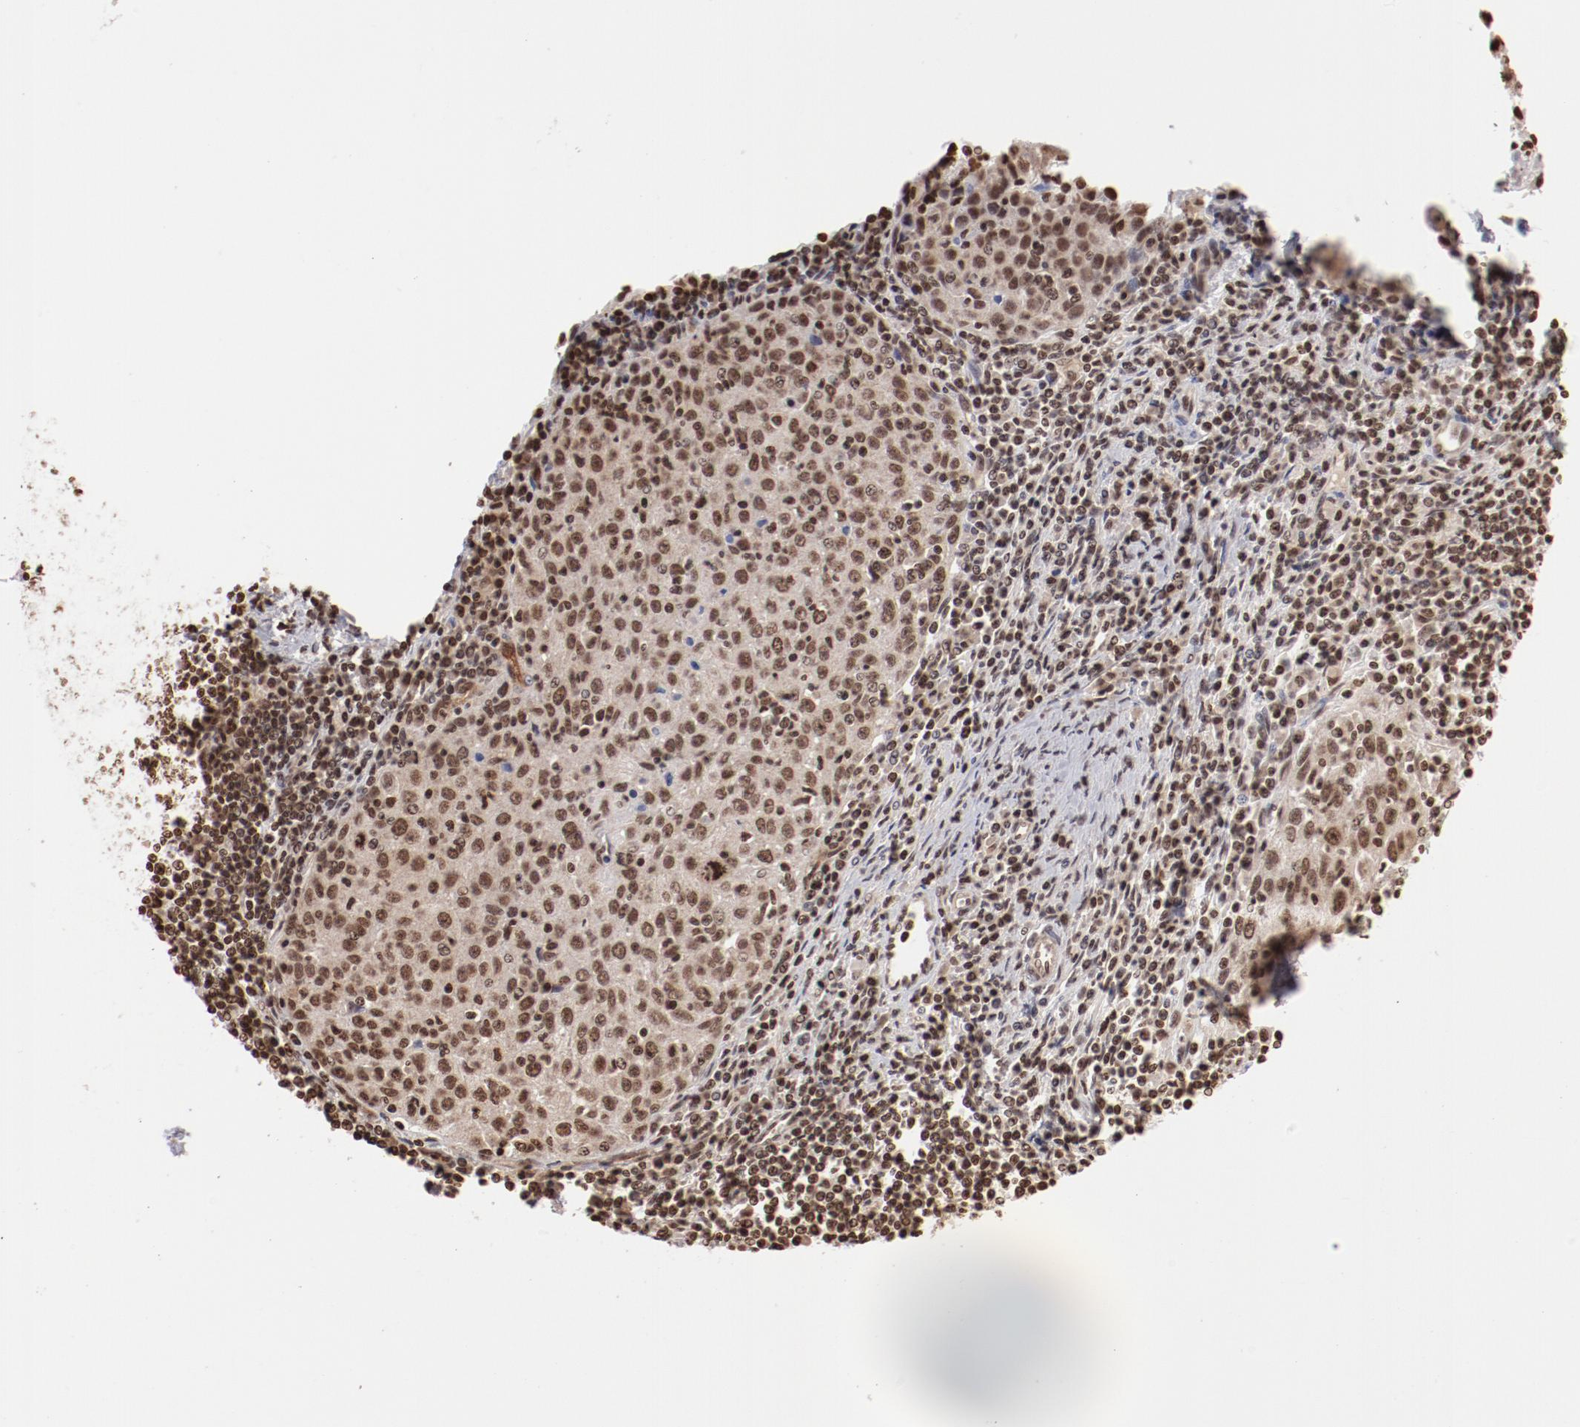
{"staining": {"intensity": "moderate", "quantity": ">75%", "location": "nuclear"}, "tissue": "cervical cancer", "cell_type": "Tumor cells", "image_type": "cancer", "snomed": [{"axis": "morphology", "description": "Squamous cell carcinoma, NOS"}, {"axis": "topography", "description": "Cervix"}], "caption": "Tumor cells display medium levels of moderate nuclear staining in approximately >75% of cells in human cervical cancer.", "gene": "ABL2", "patient": {"sex": "female", "age": 27}}